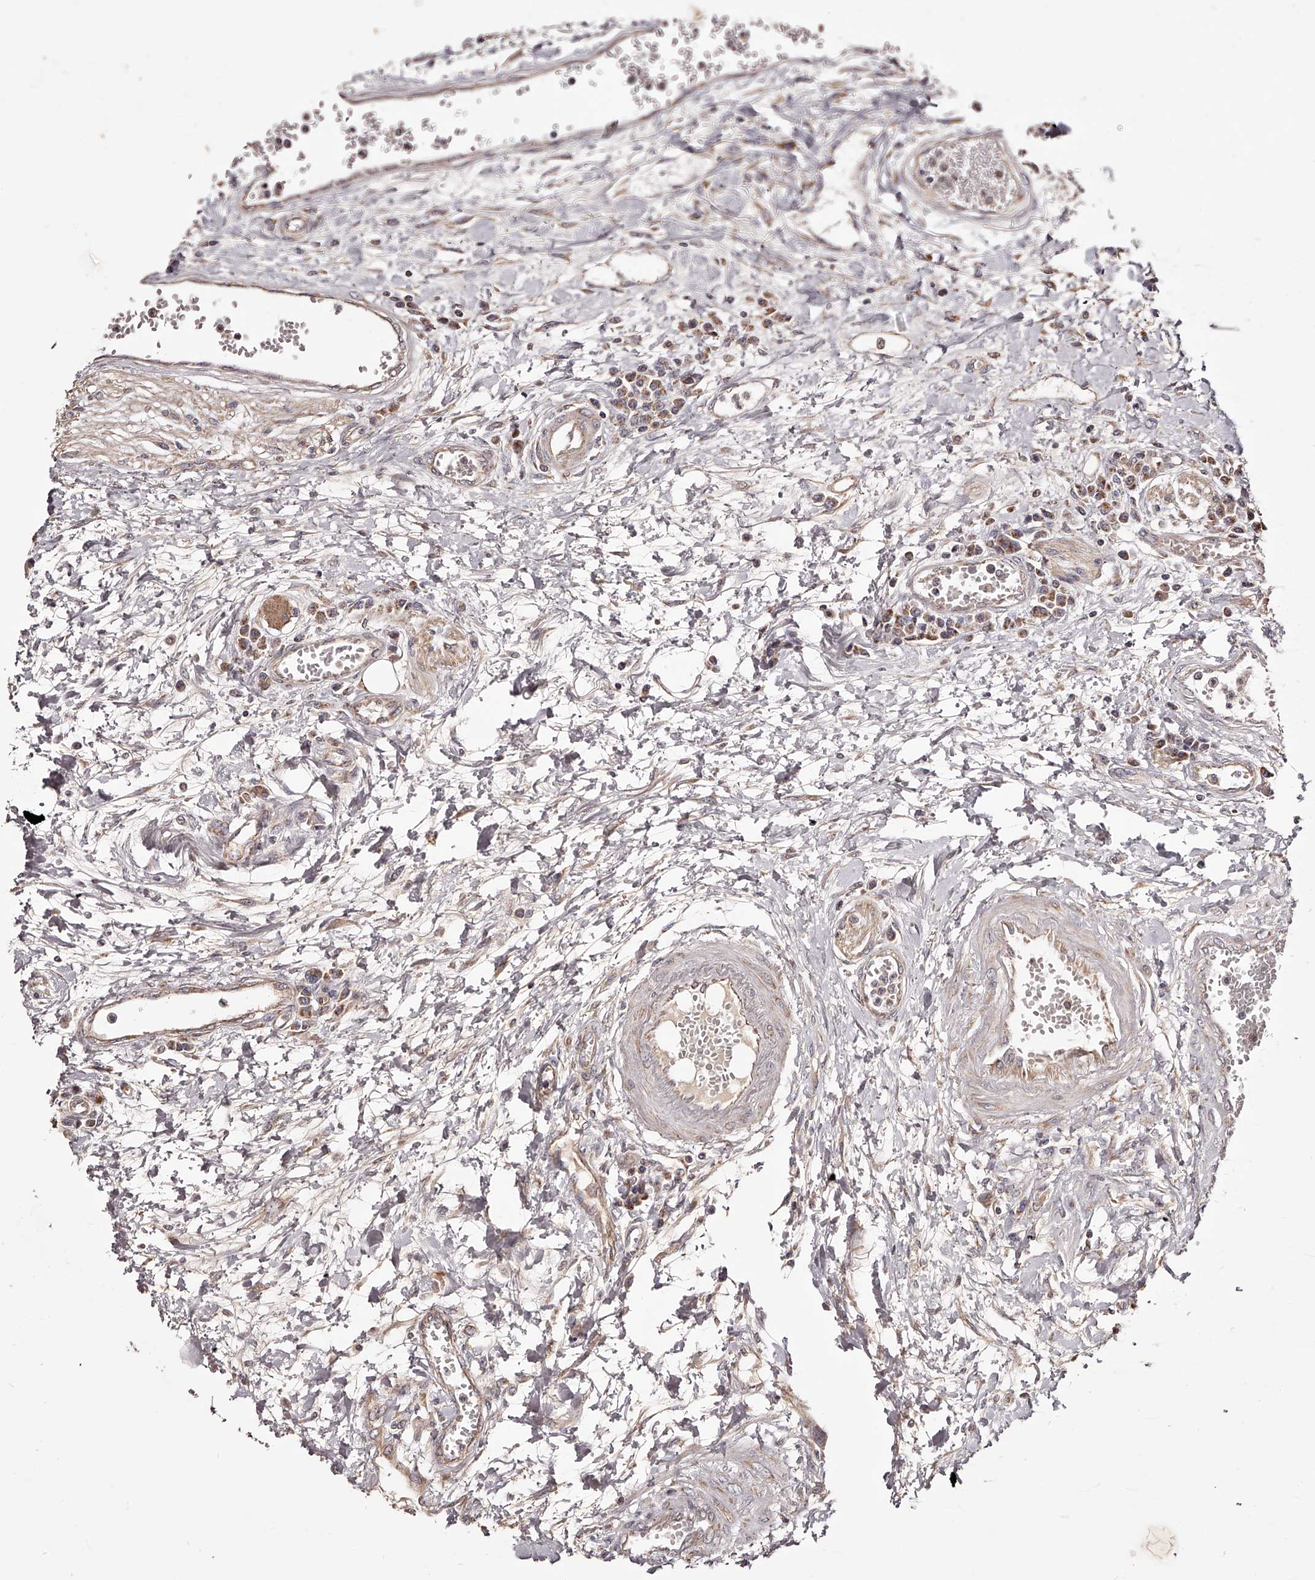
{"staining": {"intensity": "moderate", "quantity": ">75%", "location": "cytoplasmic/membranous"}, "tissue": "colorectal cancer", "cell_type": "Tumor cells", "image_type": "cancer", "snomed": [{"axis": "morphology", "description": "Adenocarcinoma, NOS"}, {"axis": "topography", "description": "Rectum"}], "caption": "High-magnification brightfield microscopy of adenocarcinoma (colorectal) stained with DAB (3,3'-diaminobenzidine) (brown) and counterstained with hematoxylin (blue). tumor cells exhibit moderate cytoplasmic/membranous expression is present in approximately>75% of cells. Nuclei are stained in blue.", "gene": "USP21", "patient": {"sex": "male", "age": 84}}